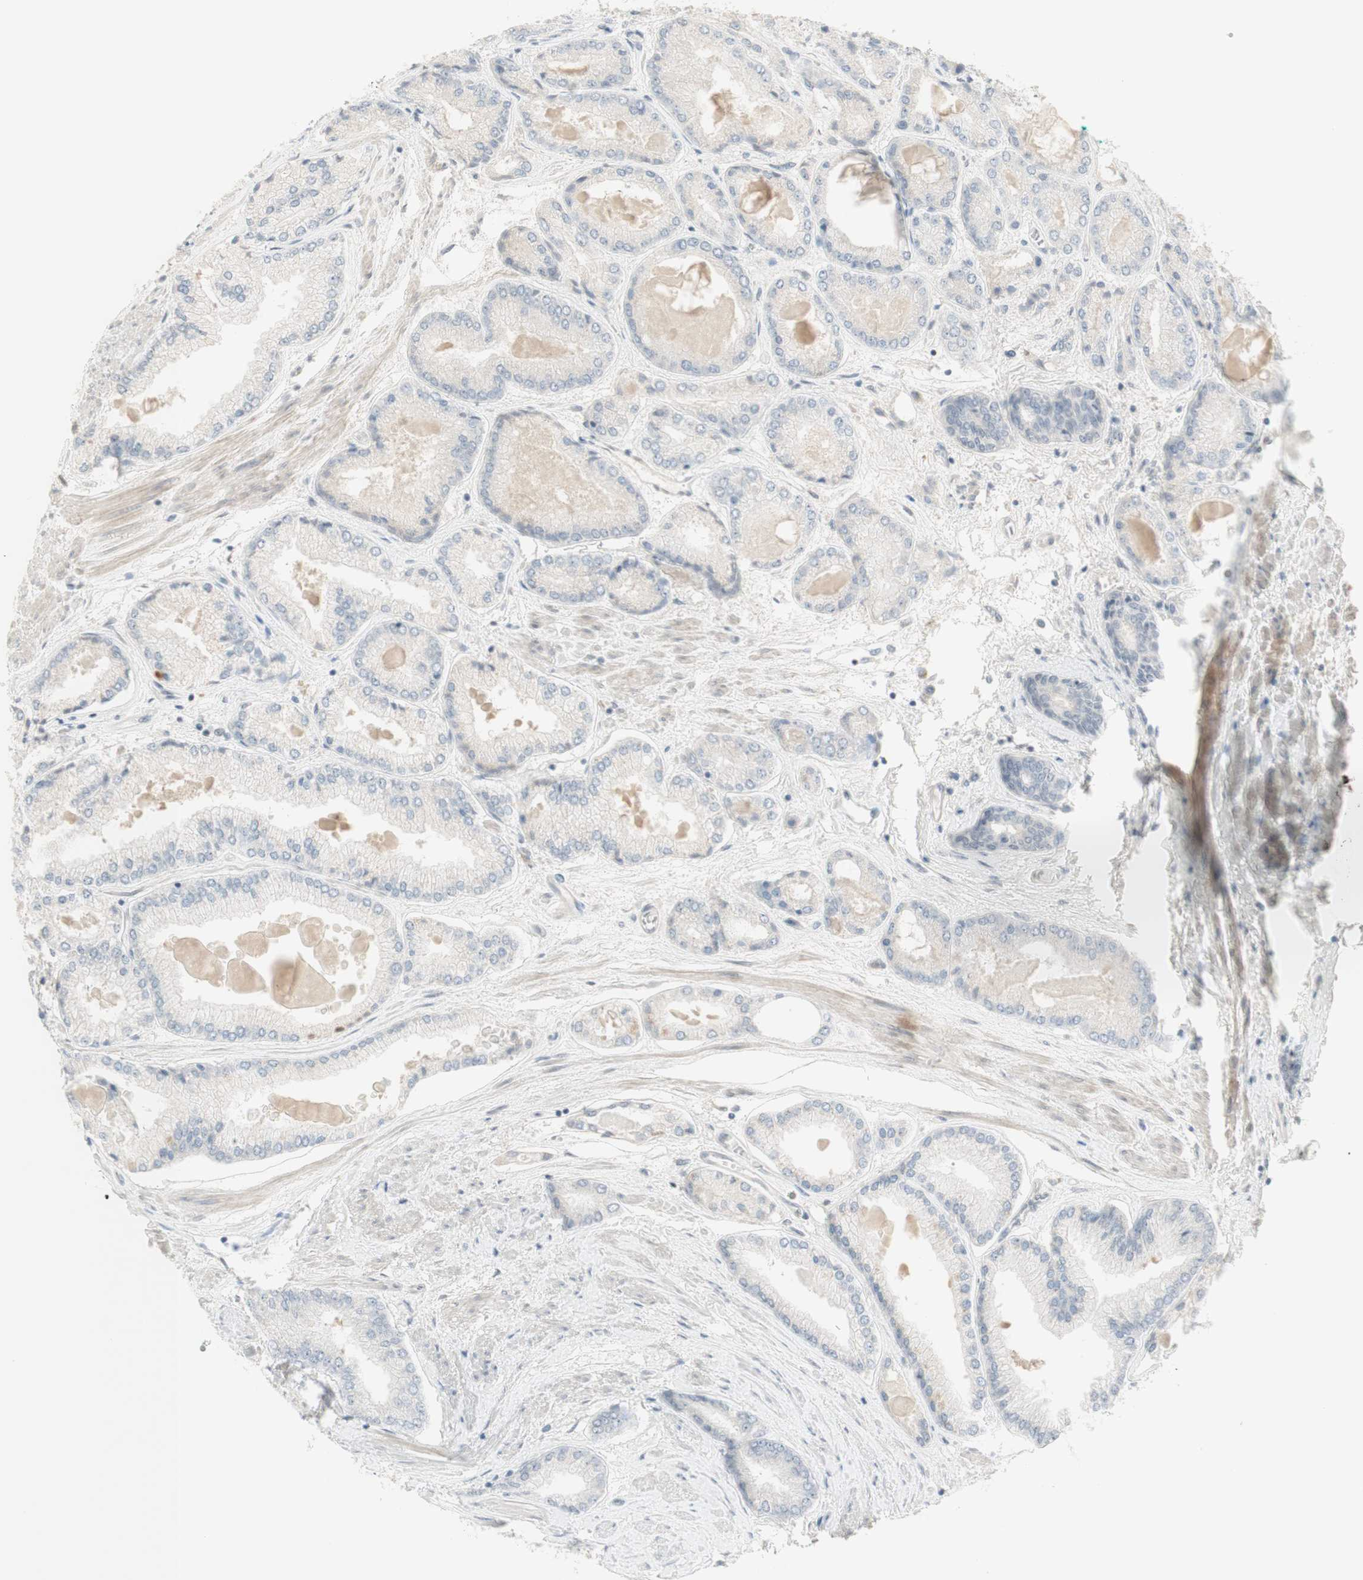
{"staining": {"intensity": "negative", "quantity": "none", "location": "none"}, "tissue": "prostate cancer", "cell_type": "Tumor cells", "image_type": "cancer", "snomed": [{"axis": "morphology", "description": "Adenocarcinoma, High grade"}, {"axis": "topography", "description": "Prostate"}], "caption": "DAB (3,3'-diaminobenzidine) immunohistochemical staining of prostate cancer (high-grade adenocarcinoma) shows no significant staining in tumor cells.", "gene": "PLCD4", "patient": {"sex": "male", "age": 59}}